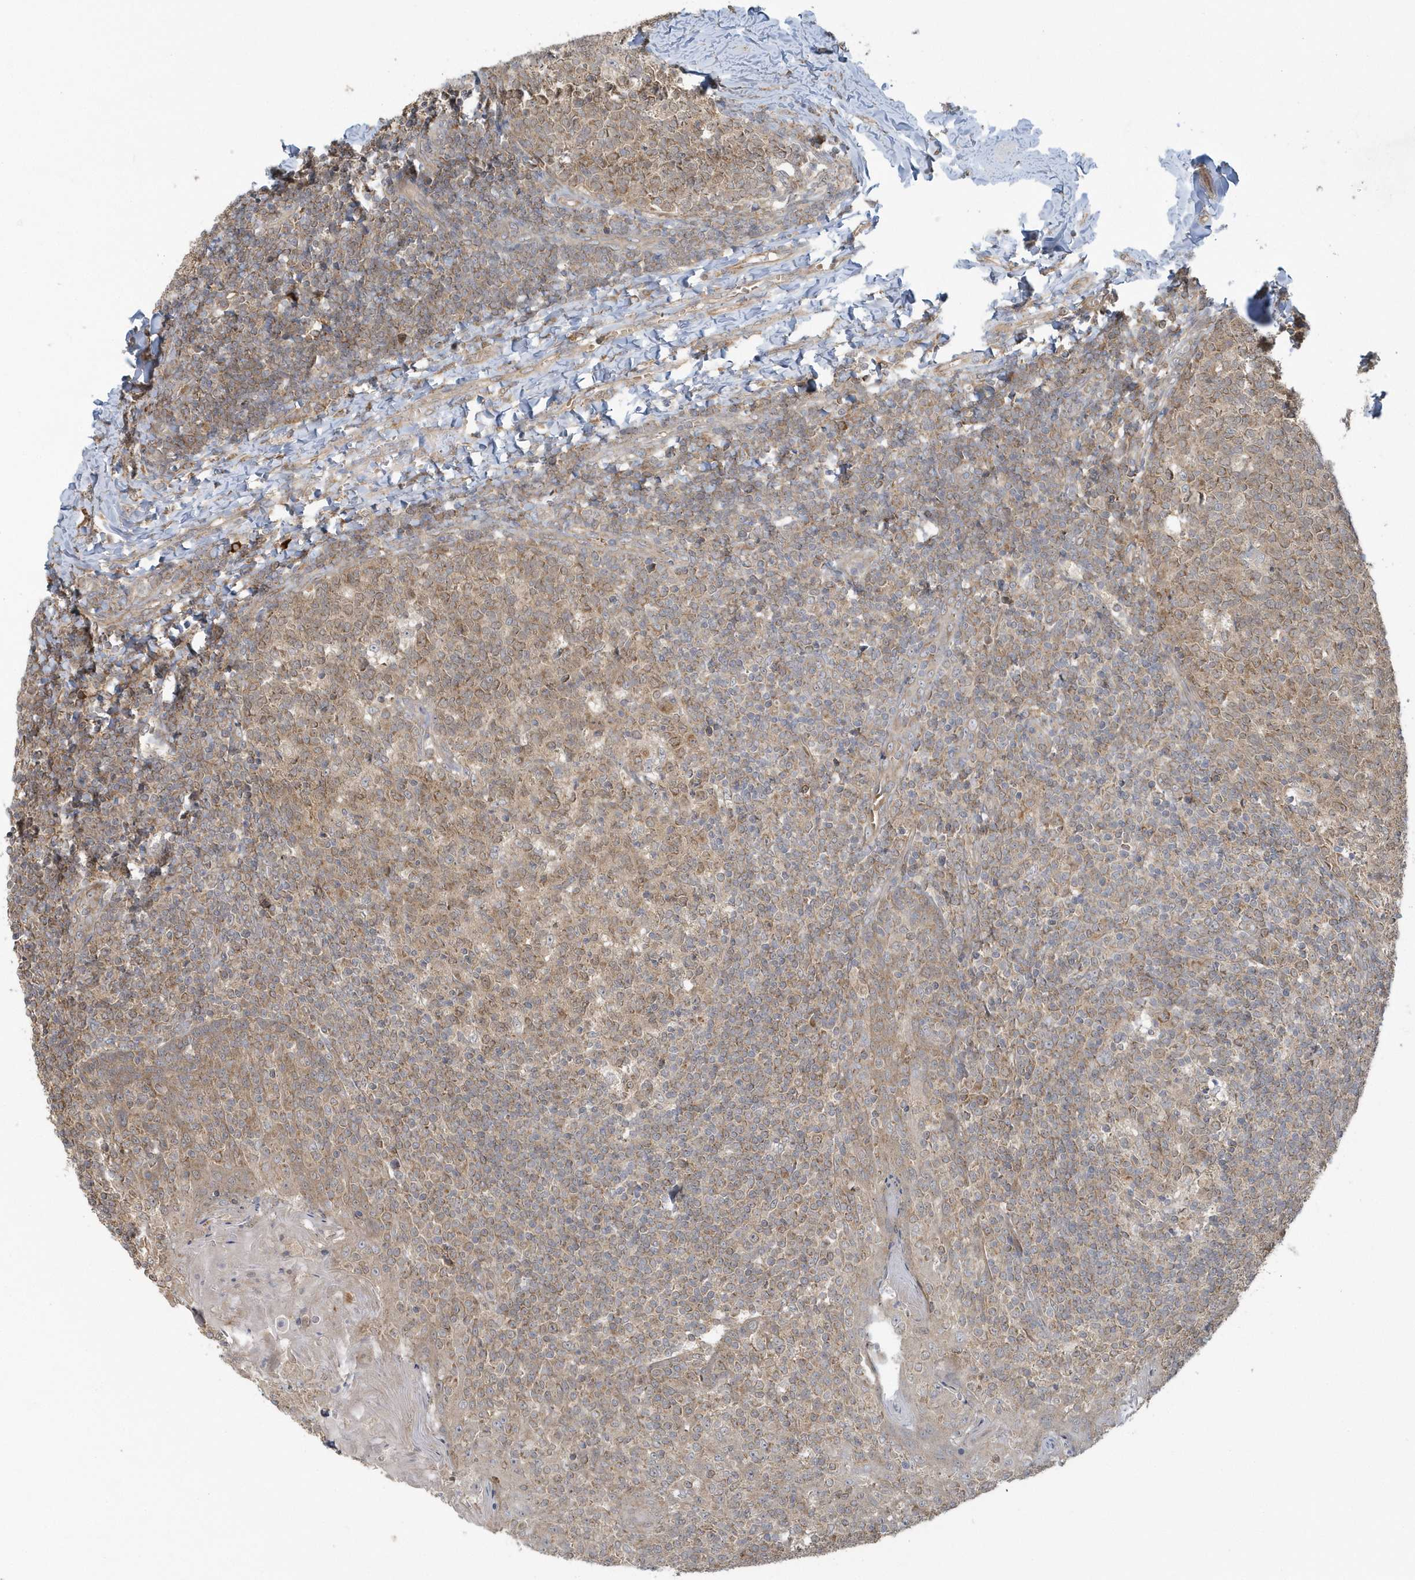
{"staining": {"intensity": "moderate", "quantity": ">75%", "location": "cytoplasmic/membranous"}, "tissue": "tonsil", "cell_type": "Germinal center cells", "image_type": "normal", "snomed": [{"axis": "morphology", "description": "Normal tissue, NOS"}, {"axis": "topography", "description": "Tonsil"}], "caption": "Germinal center cells show medium levels of moderate cytoplasmic/membranous expression in about >75% of cells in benign human tonsil.", "gene": "THG1L", "patient": {"sex": "female", "age": 19}}